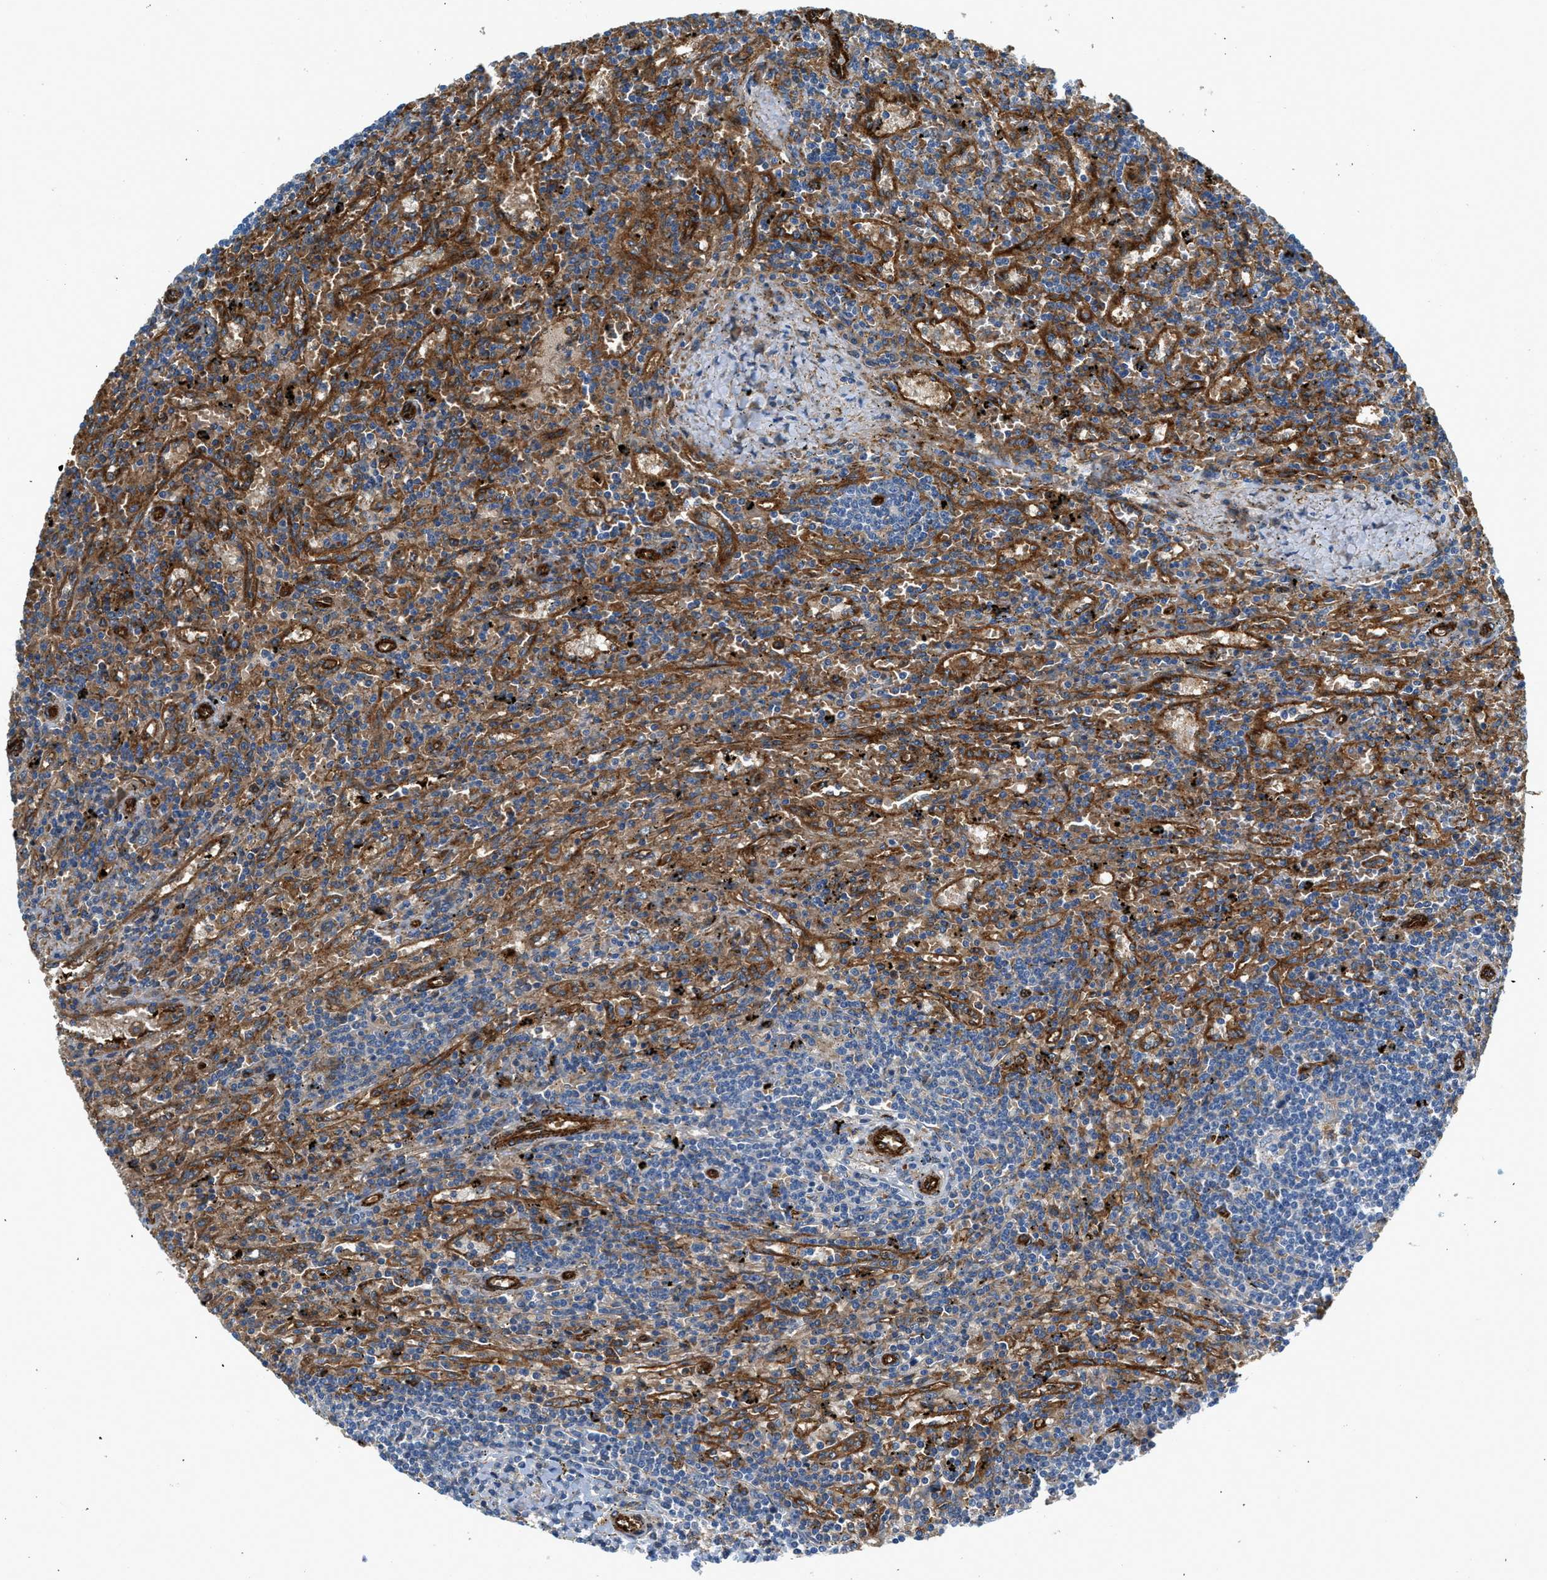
{"staining": {"intensity": "moderate", "quantity": "<25%", "location": "cytoplasmic/membranous"}, "tissue": "lymphoma", "cell_type": "Tumor cells", "image_type": "cancer", "snomed": [{"axis": "morphology", "description": "Malignant lymphoma, non-Hodgkin's type, Low grade"}, {"axis": "topography", "description": "Spleen"}], "caption": "This photomicrograph displays lymphoma stained with immunohistochemistry (IHC) to label a protein in brown. The cytoplasmic/membranous of tumor cells show moderate positivity for the protein. Nuclei are counter-stained blue.", "gene": "HIP1", "patient": {"sex": "male", "age": 76}}